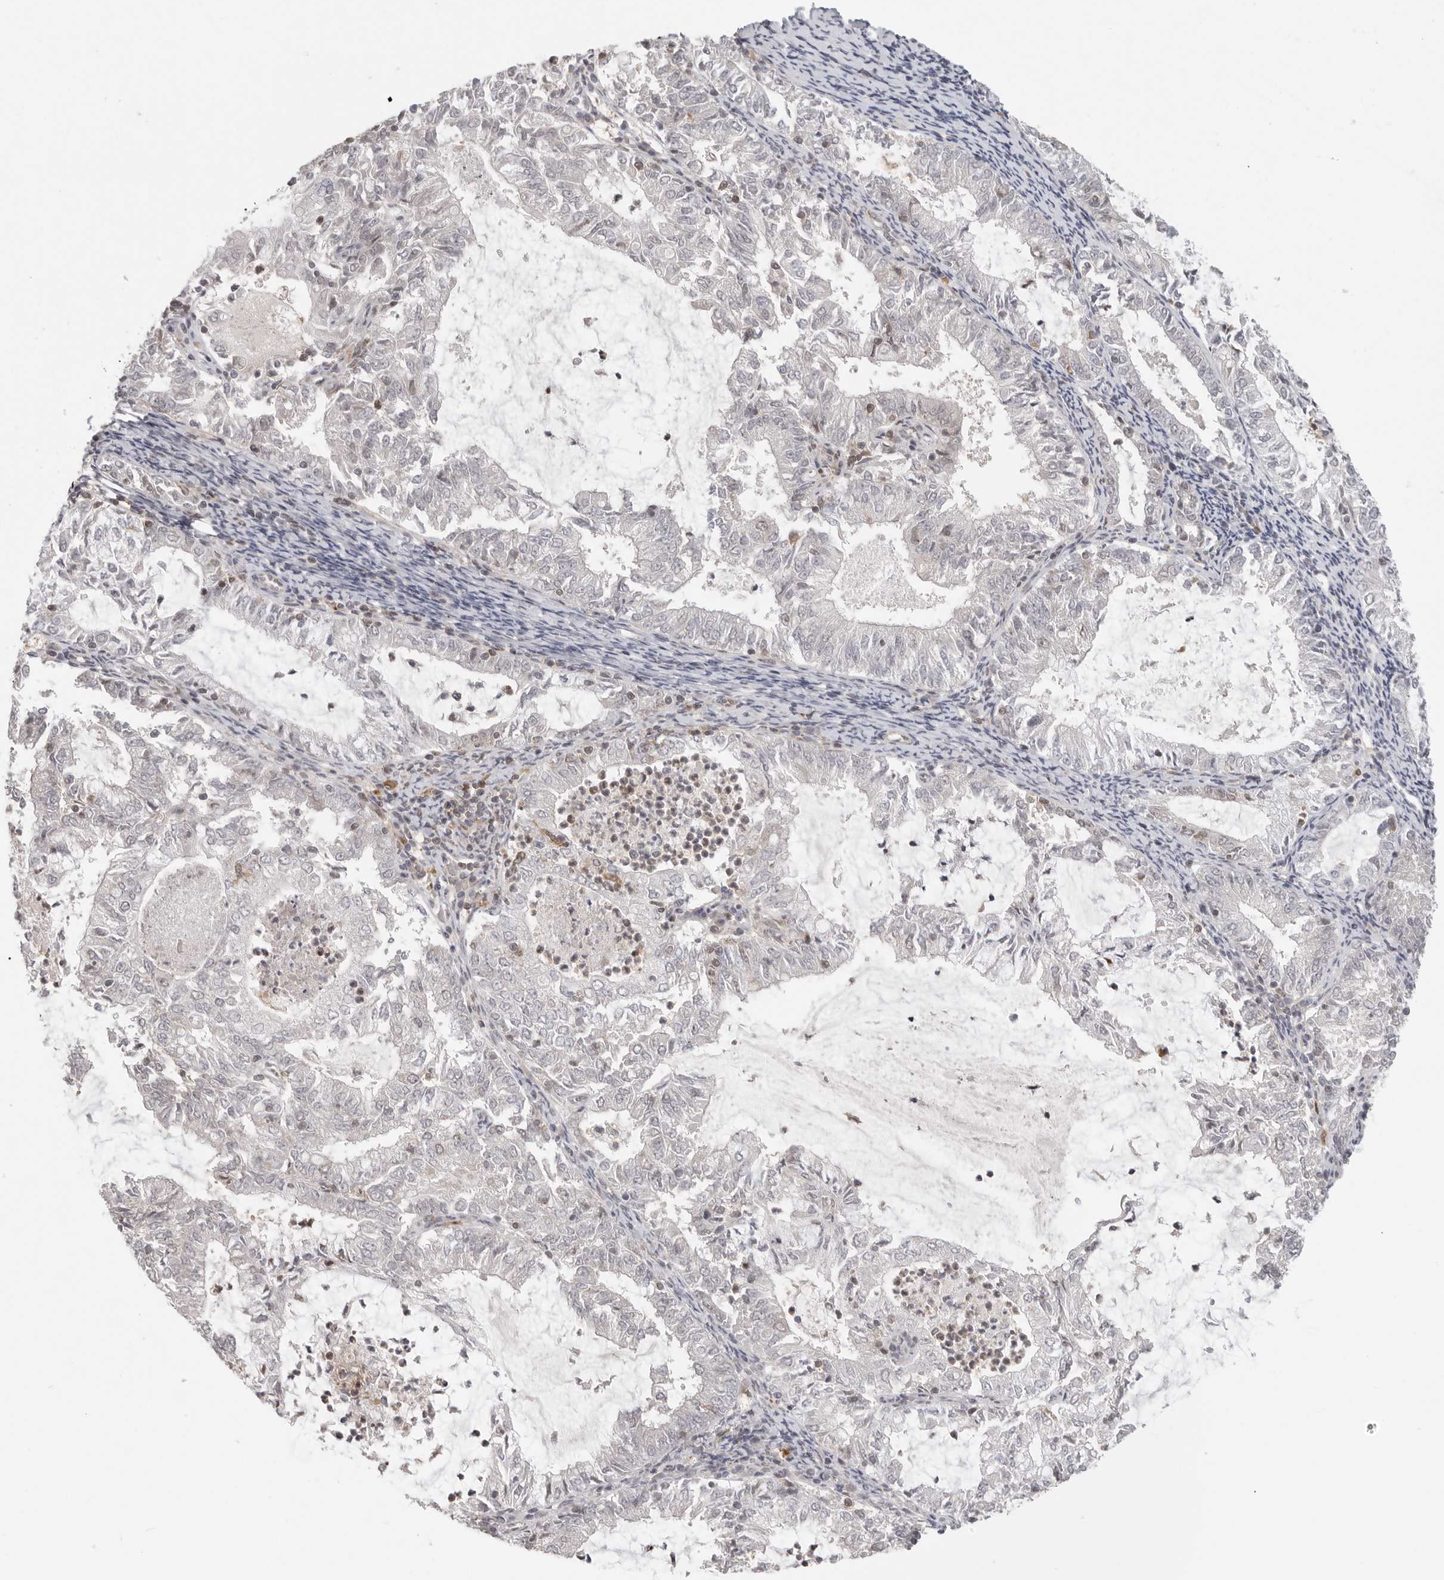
{"staining": {"intensity": "negative", "quantity": "none", "location": "none"}, "tissue": "endometrial cancer", "cell_type": "Tumor cells", "image_type": "cancer", "snomed": [{"axis": "morphology", "description": "Adenocarcinoma, NOS"}, {"axis": "topography", "description": "Endometrium"}], "caption": "Histopathology image shows no protein expression in tumor cells of endometrial cancer tissue.", "gene": "DBNL", "patient": {"sex": "female", "age": 57}}